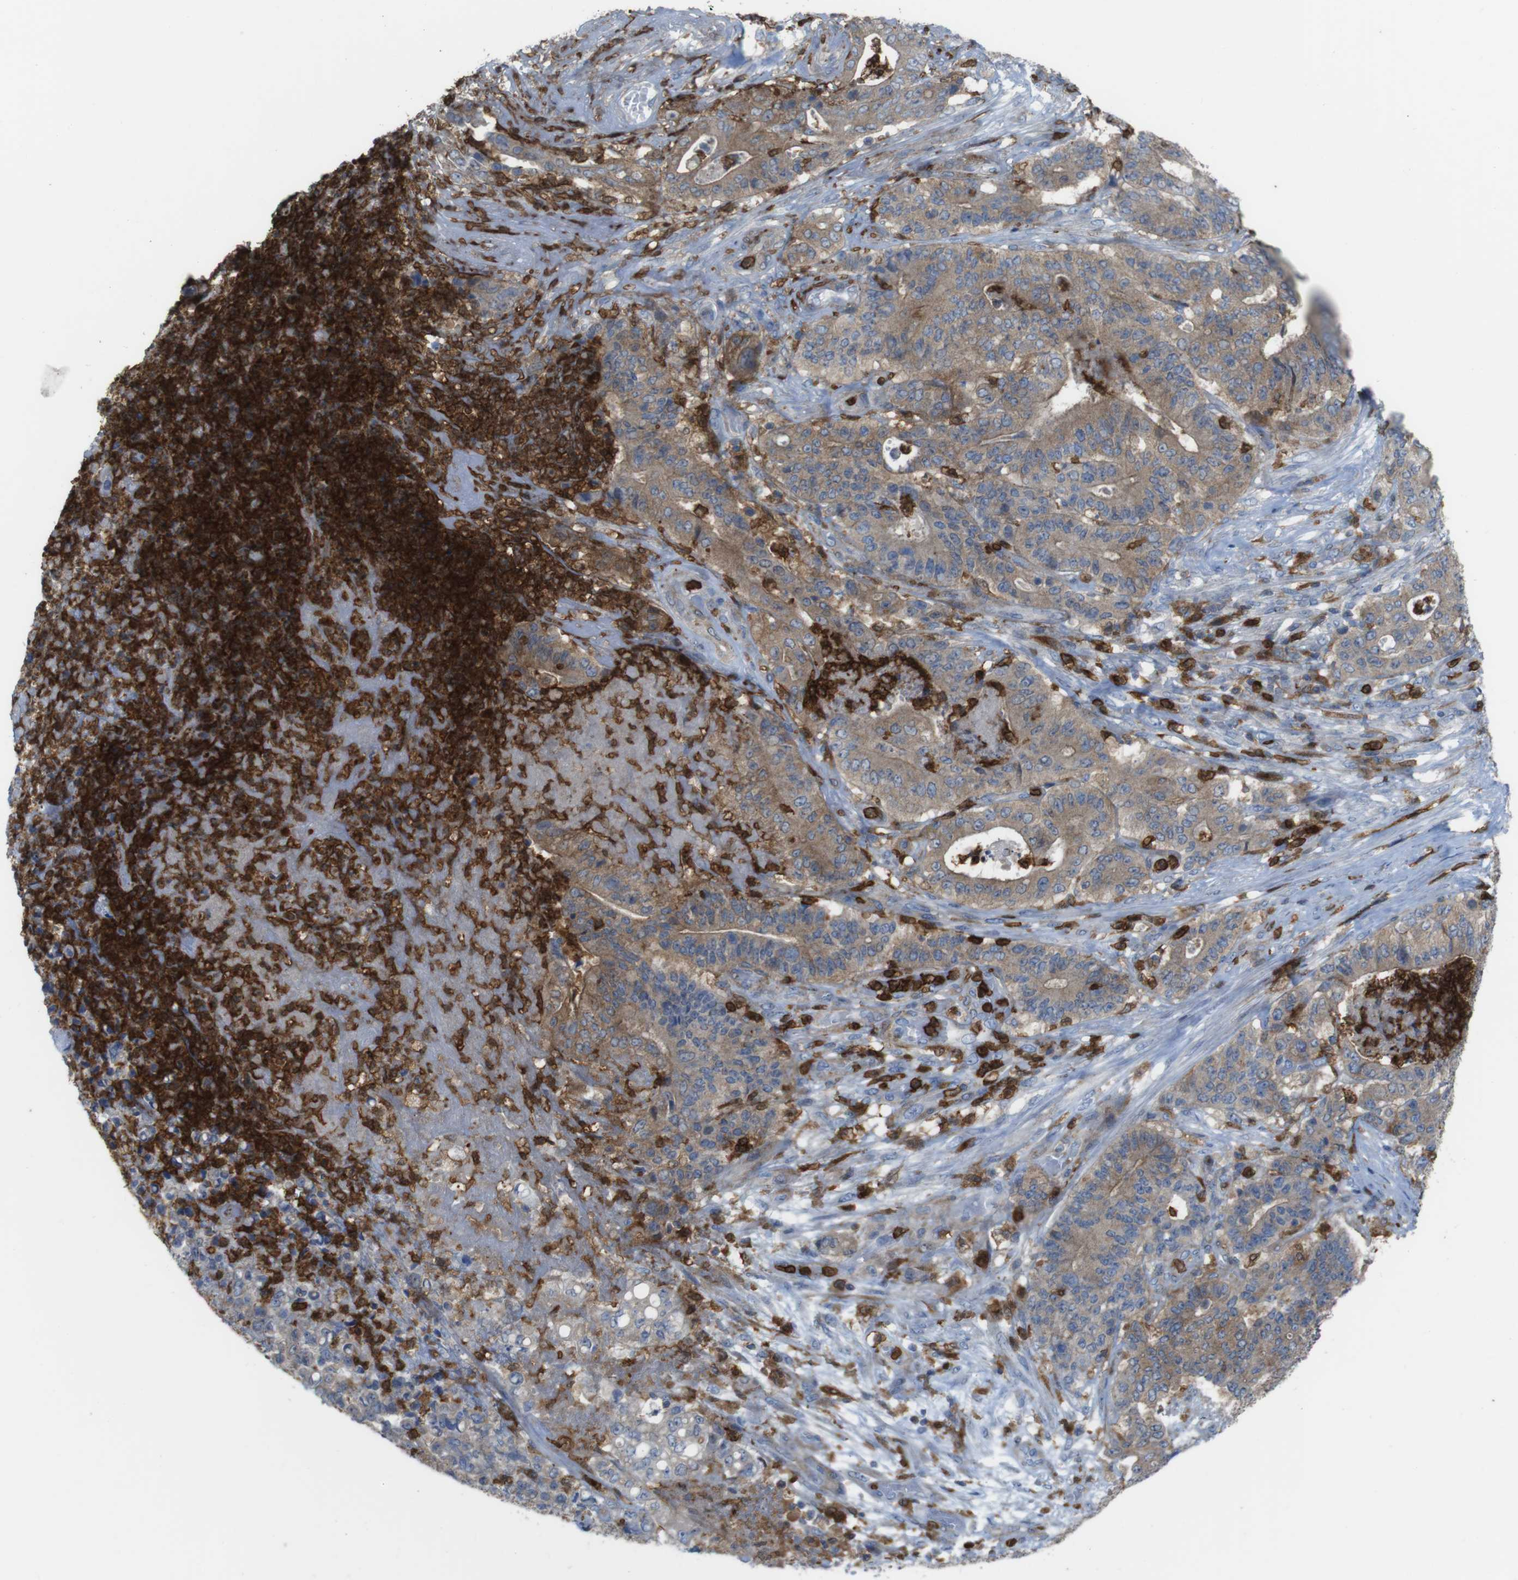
{"staining": {"intensity": "moderate", "quantity": ">75%", "location": "cytoplasmic/membranous"}, "tissue": "stomach cancer", "cell_type": "Tumor cells", "image_type": "cancer", "snomed": [{"axis": "morphology", "description": "Adenocarcinoma, NOS"}, {"axis": "topography", "description": "Stomach"}], "caption": "A micrograph of stomach cancer stained for a protein exhibits moderate cytoplasmic/membranous brown staining in tumor cells.", "gene": "PRKCD", "patient": {"sex": "female", "age": 73}}